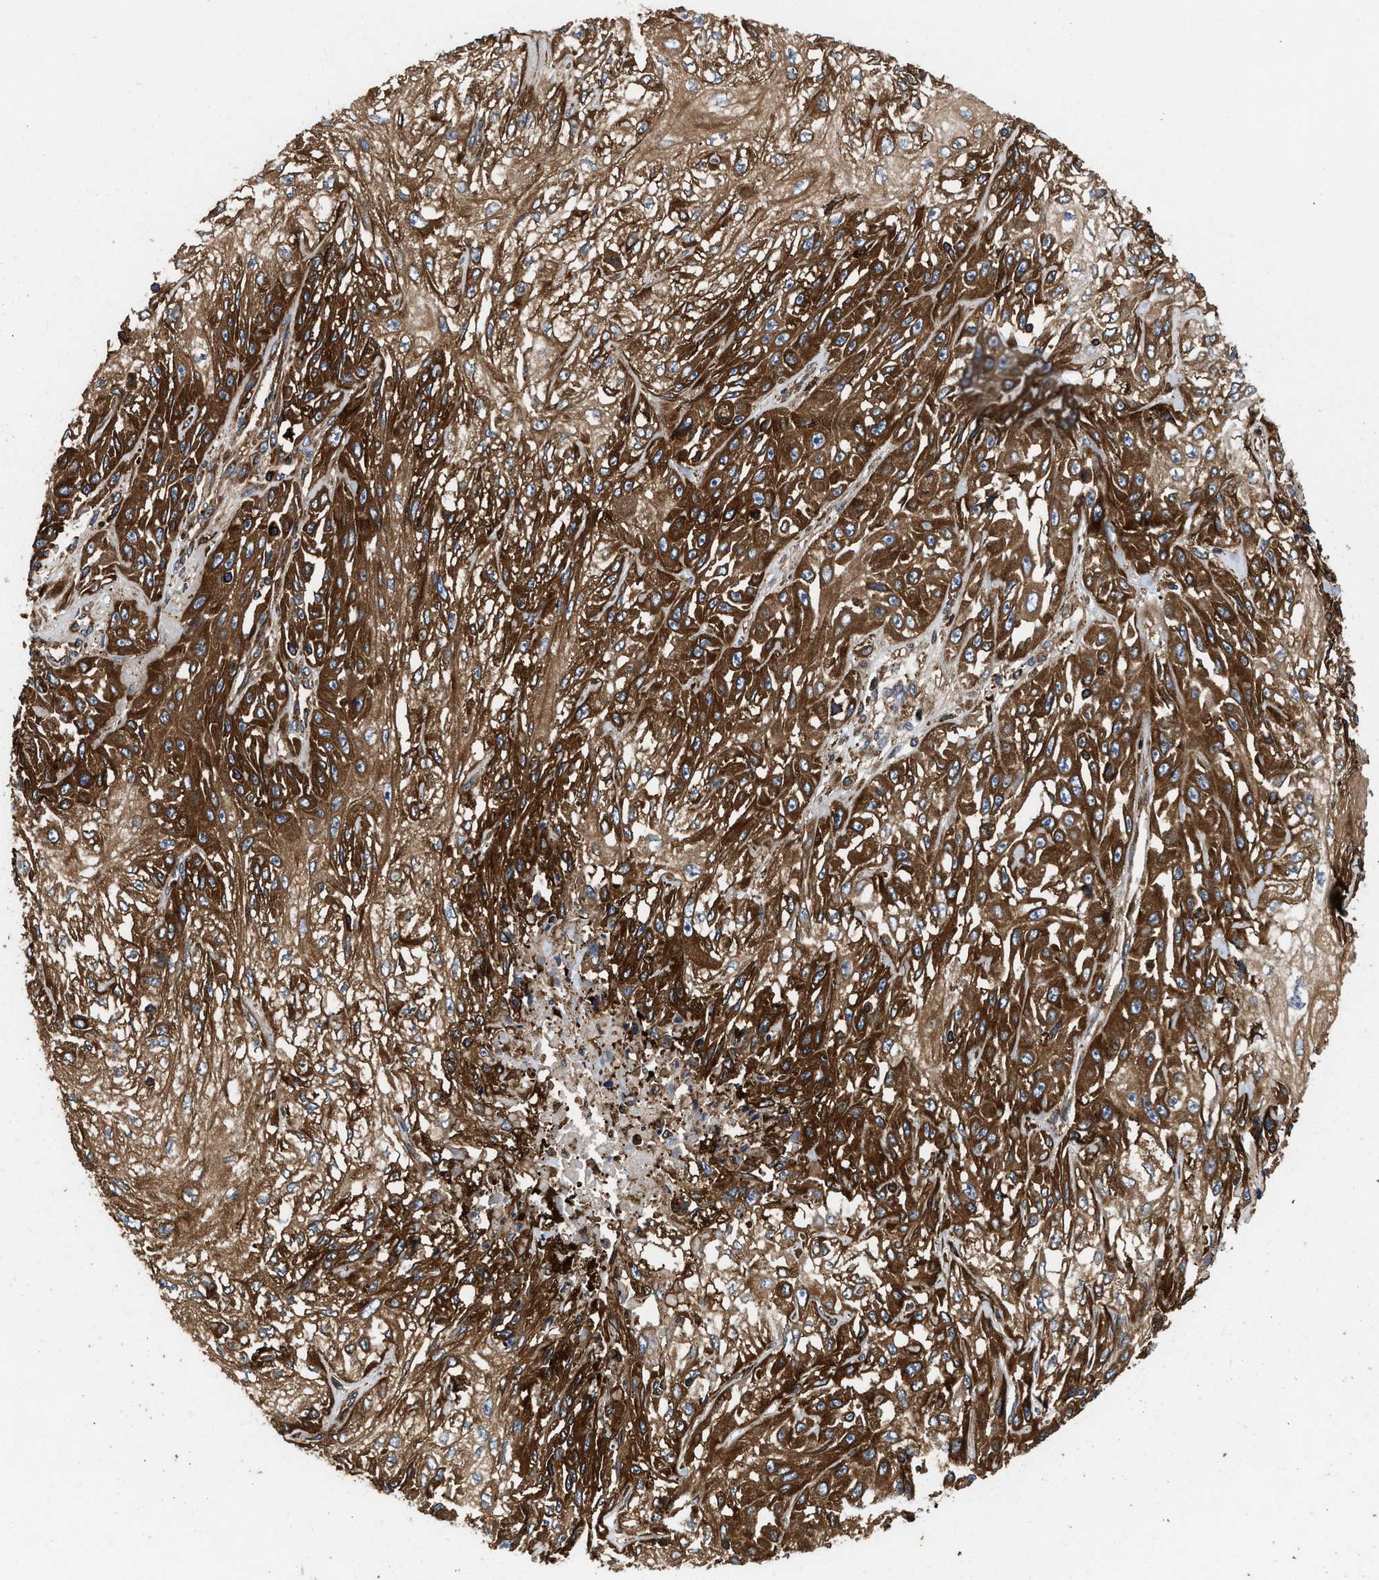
{"staining": {"intensity": "strong", "quantity": ">75%", "location": "cytoplasmic/membranous"}, "tissue": "skin cancer", "cell_type": "Tumor cells", "image_type": "cancer", "snomed": [{"axis": "morphology", "description": "Squamous cell carcinoma, NOS"}, {"axis": "morphology", "description": "Squamous cell carcinoma, metastatic, NOS"}, {"axis": "topography", "description": "Skin"}, {"axis": "topography", "description": "Lymph node"}], "caption": "The photomicrograph shows a brown stain indicating the presence of a protein in the cytoplasmic/membranous of tumor cells in skin cancer (metastatic squamous cell carcinoma). The staining is performed using DAB brown chromogen to label protein expression. The nuclei are counter-stained blue using hematoxylin.", "gene": "KYAT1", "patient": {"sex": "male", "age": 75}}